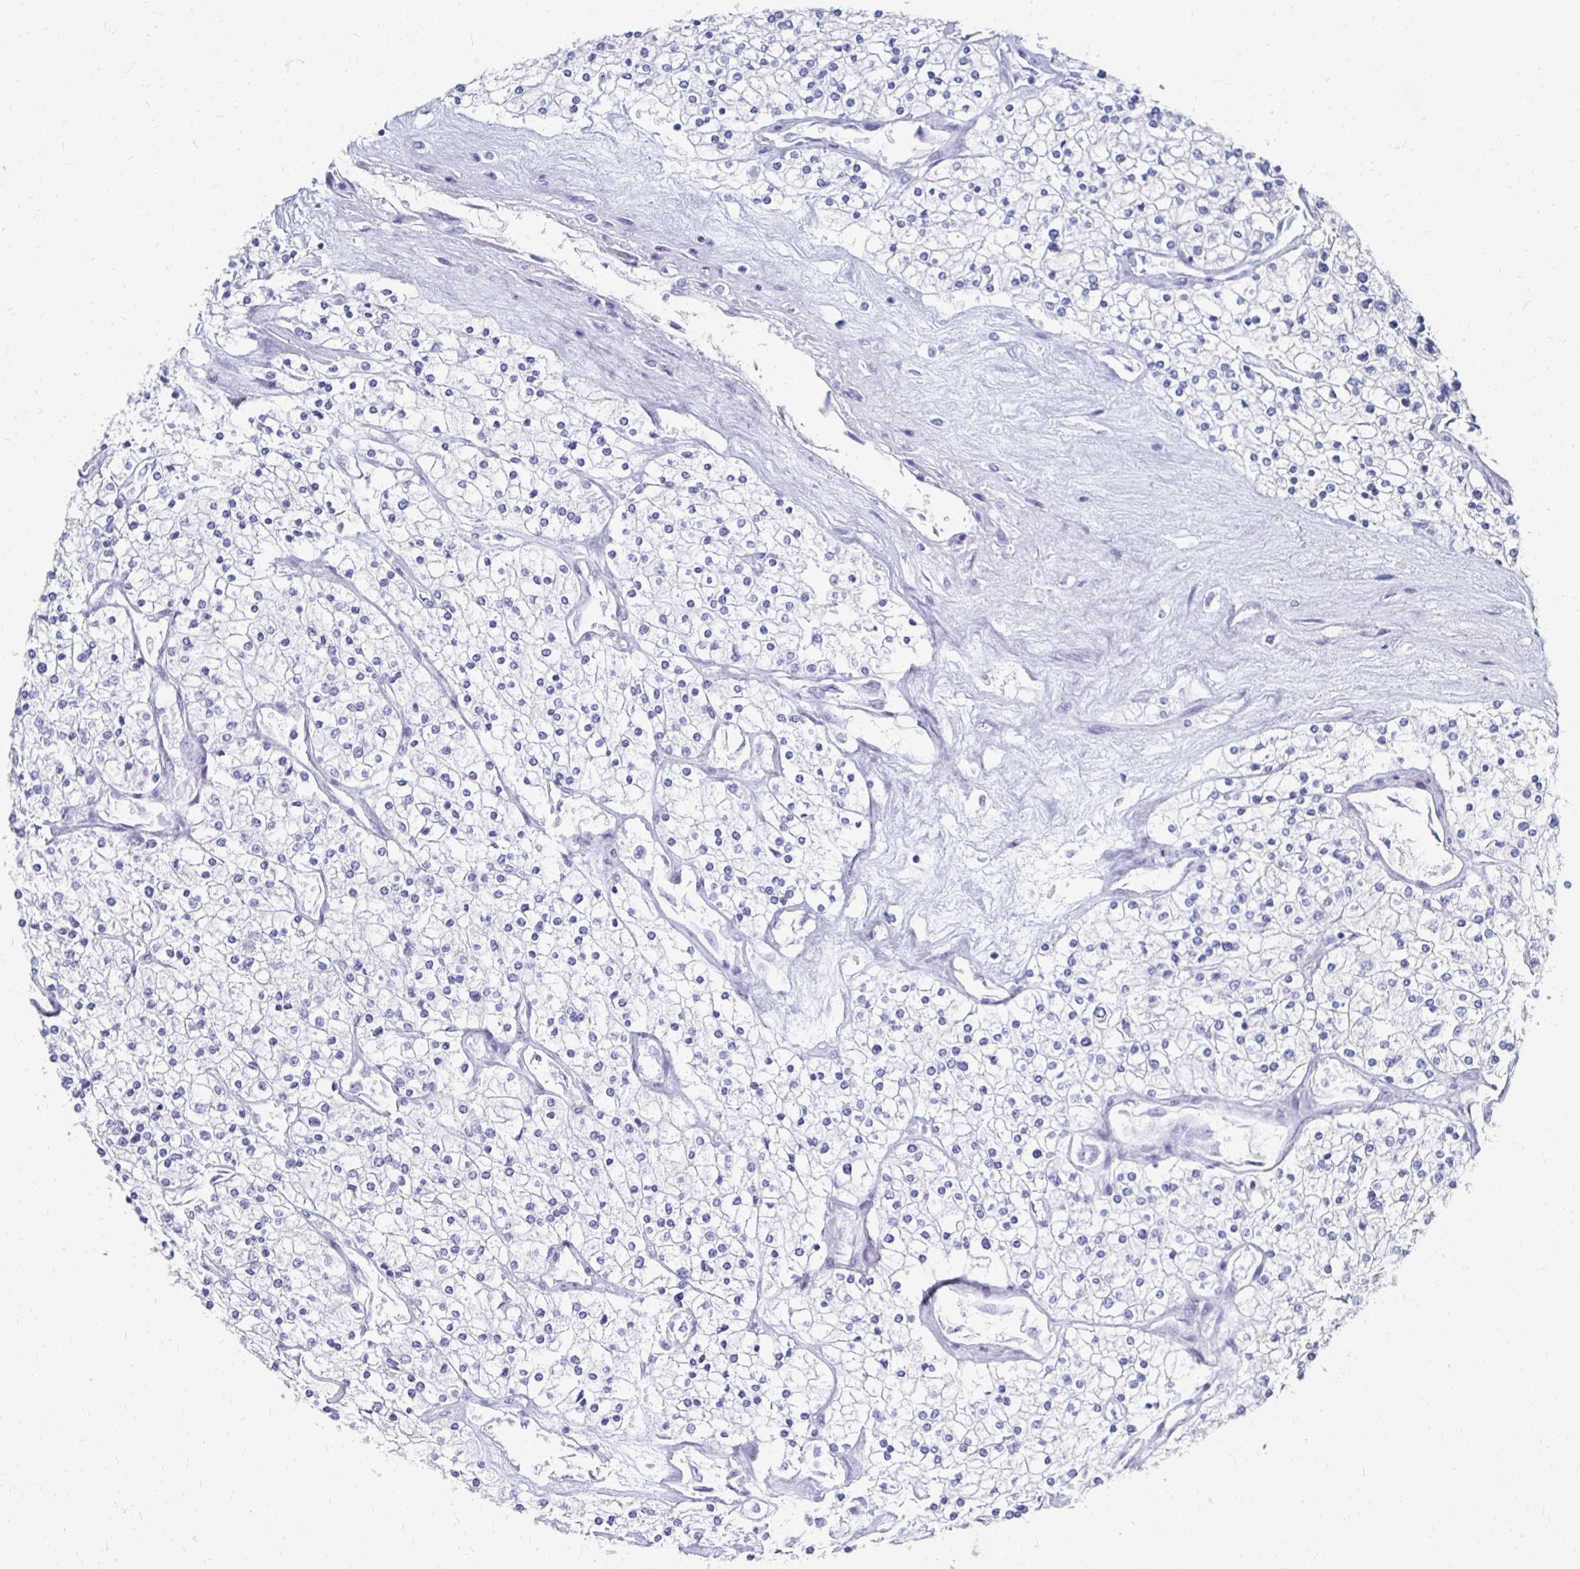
{"staining": {"intensity": "negative", "quantity": "none", "location": "none"}, "tissue": "renal cancer", "cell_type": "Tumor cells", "image_type": "cancer", "snomed": [{"axis": "morphology", "description": "Adenocarcinoma, NOS"}, {"axis": "topography", "description": "Kidney"}], "caption": "Protein analysis of adenocarcinoma (renal) shows no significant positivity in tumor cells.", "gene": "SYCP3", "patient": {"sex": "male", "age": 80}}